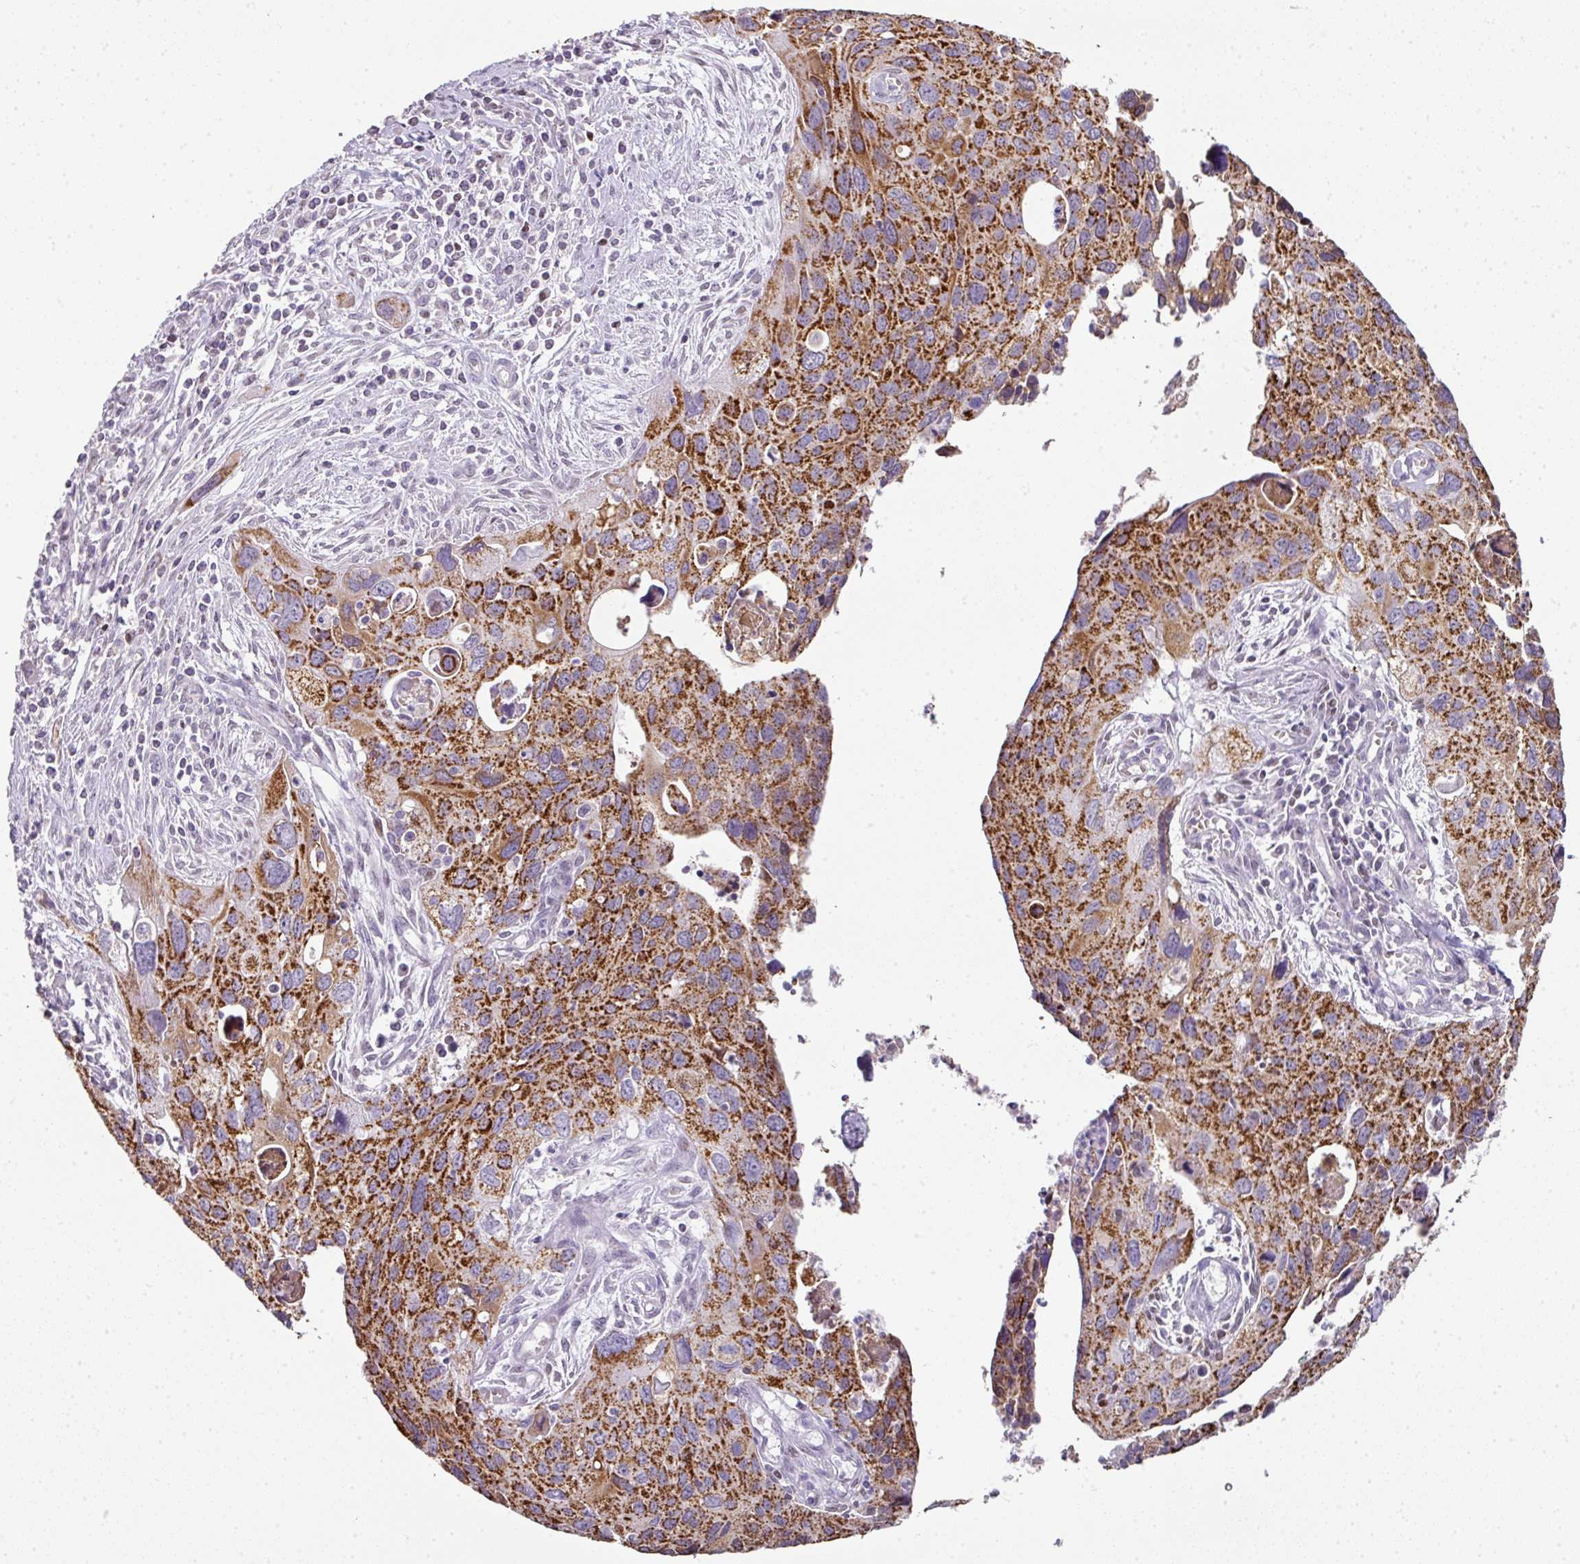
{"staining": {"intensity": "strong", "quantity": ">75%", "location": "cytoplasmic/membranous"}, "tissue": "cervical cancer", "cell_type": "Tumor cells", "image_type": "cancer", "snomed": [{"axis": "morphology", "description": "Squamous cell carcinoma, NOS"}, {"axis": "topography", "description": "Cervix"}], "caption": "Immunohistochemical staining of human squamous cell carcinoma (cervical) reveals strong cytoplasmic/membranous protein expression in approximately >75% of tumor cells.", "gene": "ANKRD18A", "patient": {"sex": "female", "age": 55}}